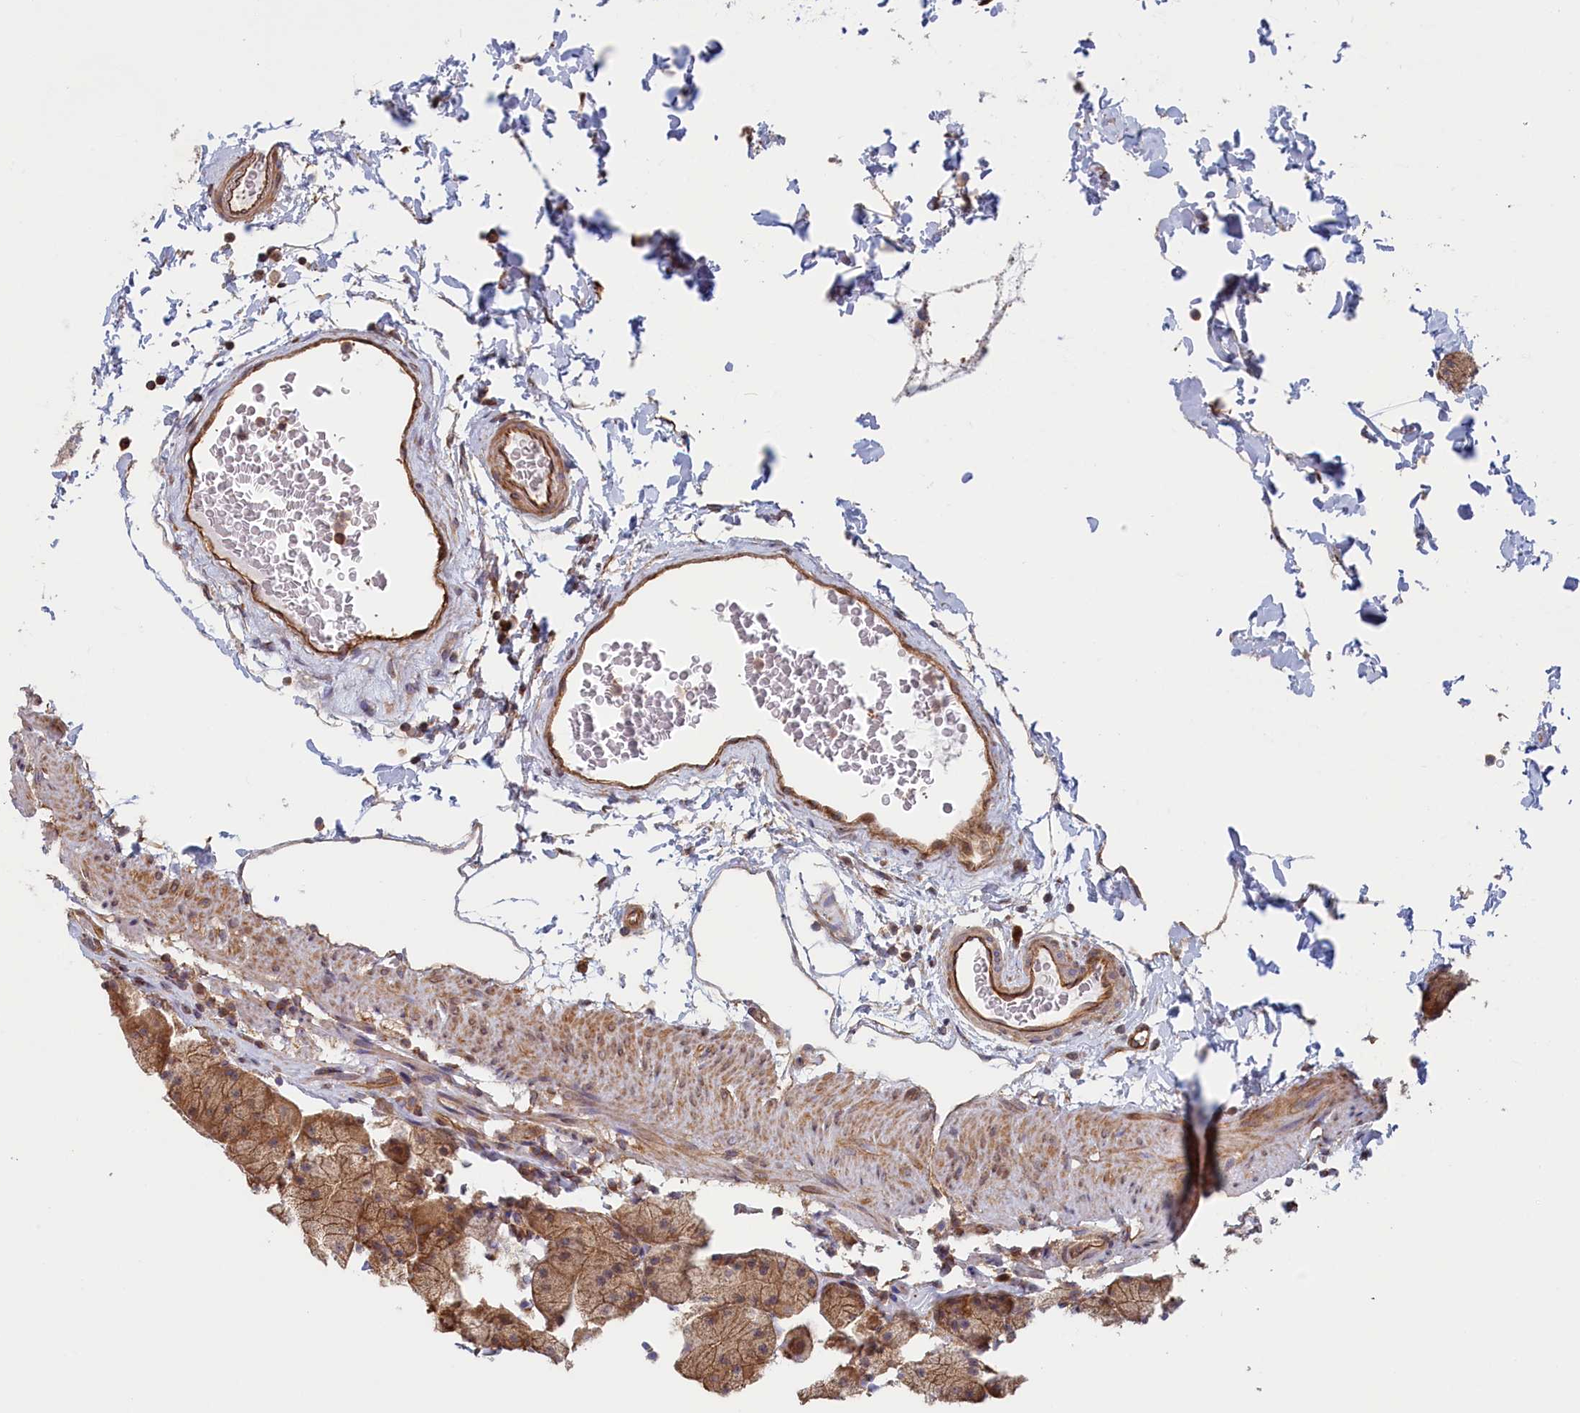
{"staining": {"intensity": "moderate", "quantity": ">75%", "location": "cytoplasmic/membranous"}, "tissue": "stomach", "cell_type": "Glandular cells", "image_type": "normal", "snomed": [{"axis": "morphology", "description": "Normal tissue, NOS"}, {"axis": "topography", "description": "Stomach, upper"}, {"axis": "topography", "description": "Stomach, lower"}], "caption": "Brown immunohistochemical staining in unremarkable stomach exhibits moderate cytoplasmic/membranous staining in approximately >75% of glandular cells.", "gene": "RILPL1", "patient": {"sex": "male", "age": 67}}